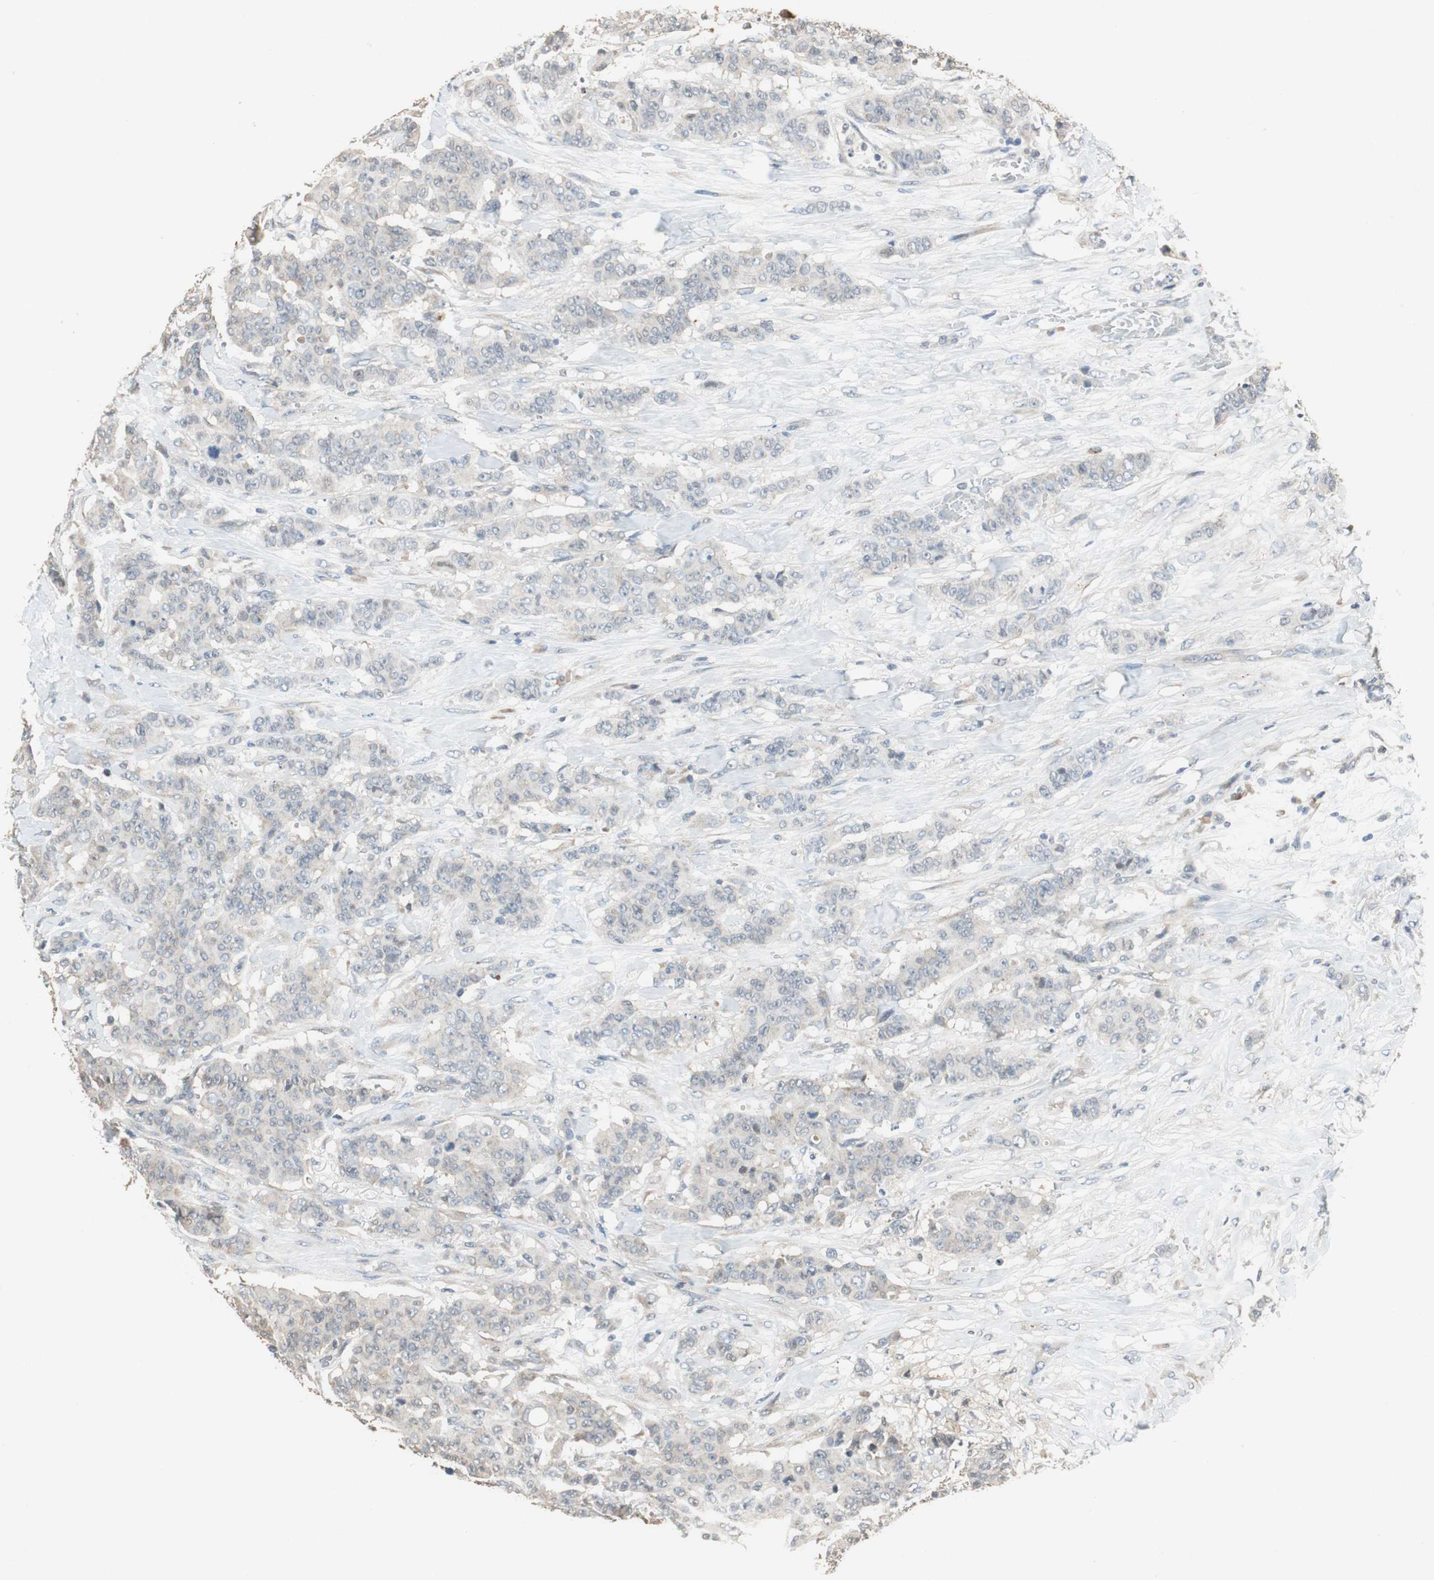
{"staining": {"intensity": "weak", "quantity": "<25%", "location": "cytoplasmic/membranous"}, "tissue": "breast cancer", "cell_type": "Tumor cells", "image_type": "cancer", "snomed": [{"axis": "morphology", "description": "Duct carcinoma"}, {"axis": "topography", "description": "Breast"}], "caption": "Immunohistochemistry (IHC) histopathology image of neoplastic tissue: invasive ductal carcinoma (breast) stained with DAB shows no significant protein staining in tumor cells.", "gene": "PI4KB", "patient": {"sex": "female", "age": 40}}